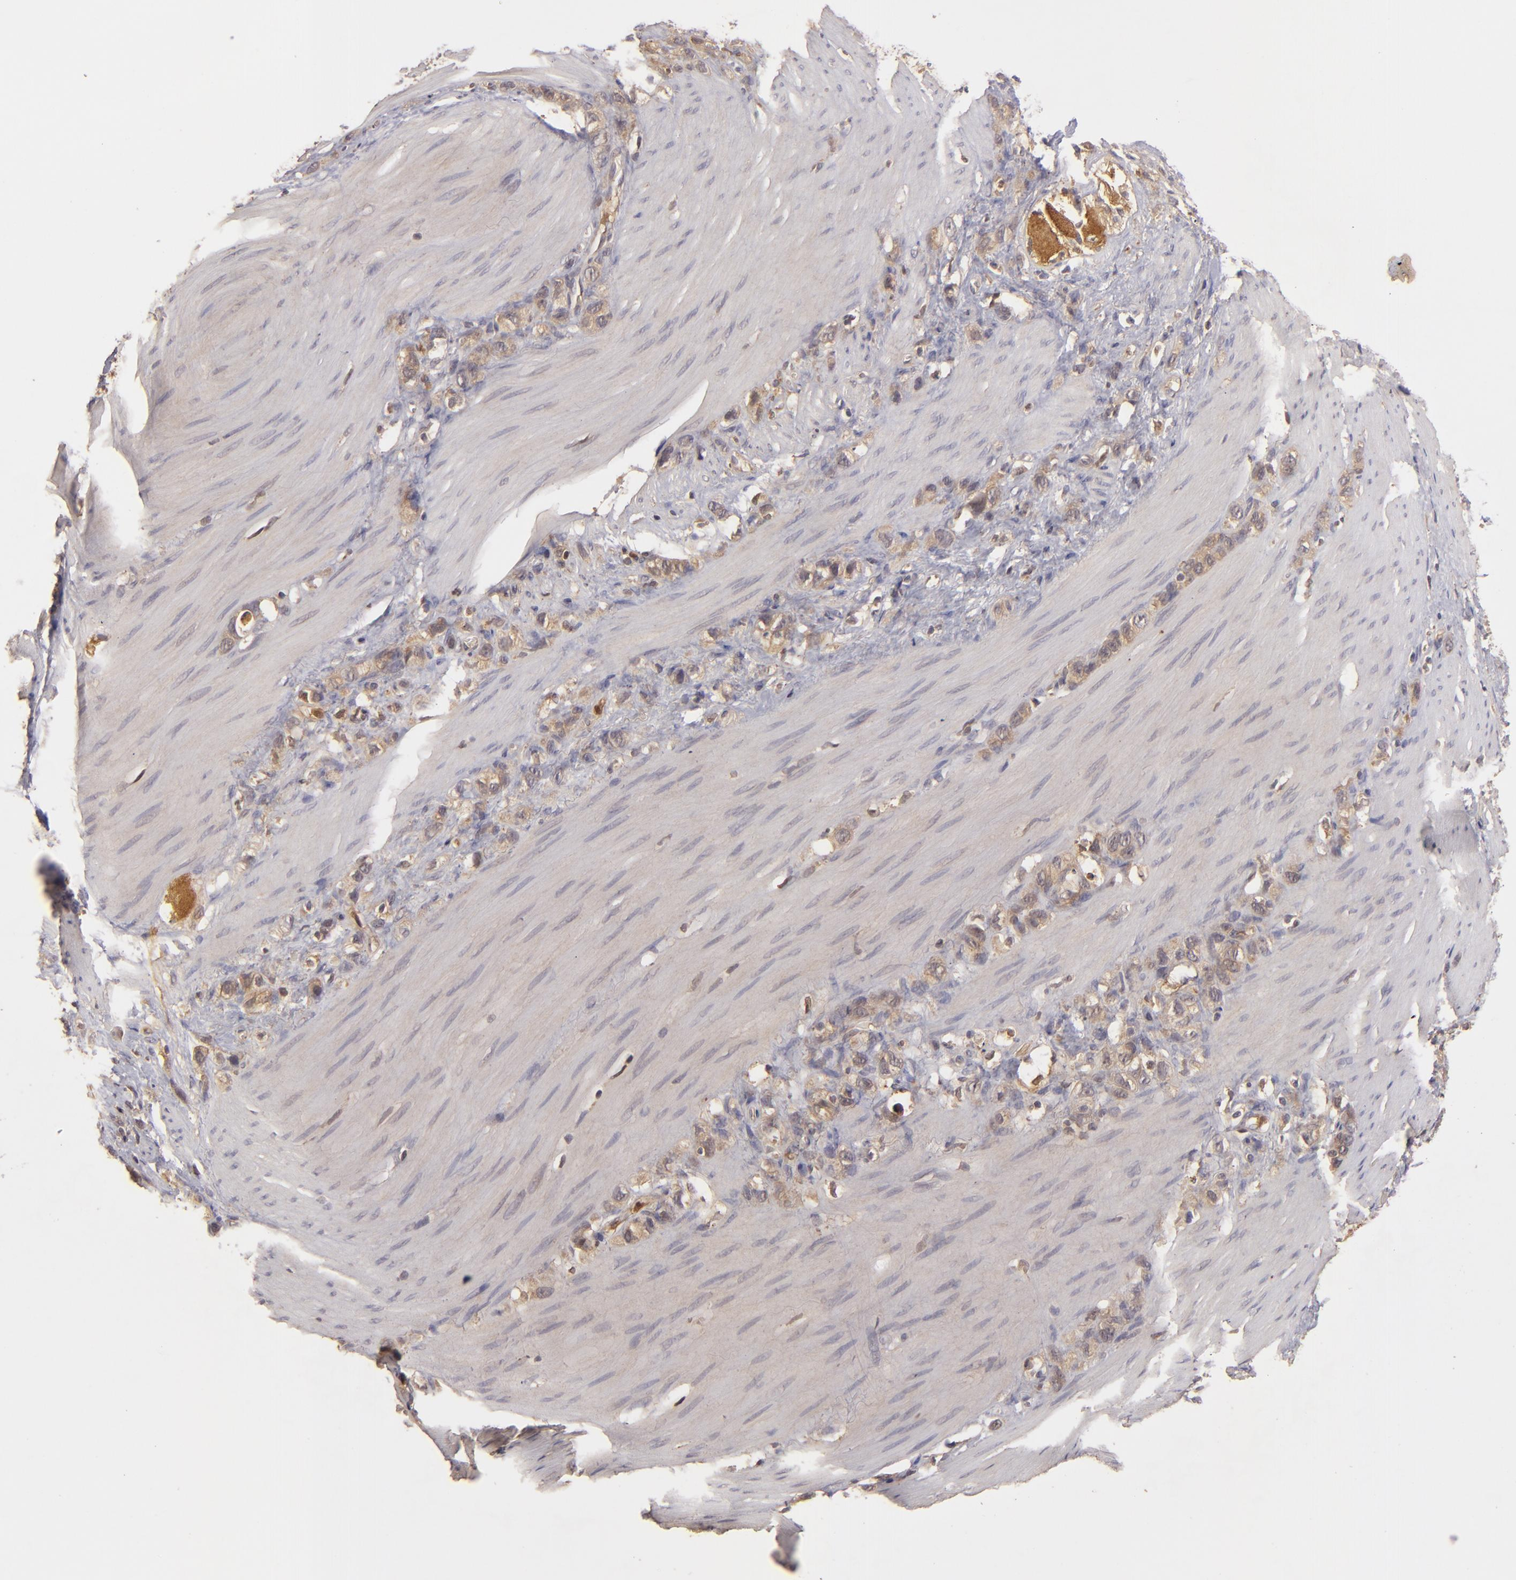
{"staining": {"intensity": "moderate", "quantity": ">75%", "location": "cytoplasmic/membranous"}, "tissue": "stomach cancer", "cell_type": "Tumor cells", "image_type": "cancer", "snomed": [{"axis": "morphology", "description": "Normal tissue, NOS"}, {"axis": "morphology", "description": "Adenocarcinoma, NOS"}, {"axis": "morphology", "description": "Adenocarcinoma, High grade"}, {"axis": "topography", "description": "Stomach, upper"}, {"axis": "topography", "description": "Stomach"}], "caption": "An image showing moderate cytoplasmic/membranous positivity in approximately >75% of tumor cells in stomach cancer (adenocarcinoma), as visualized by brown immunohistochemical staining.", "gene": "PRKCD", "patient": {"sex": "female", "age": 65}}